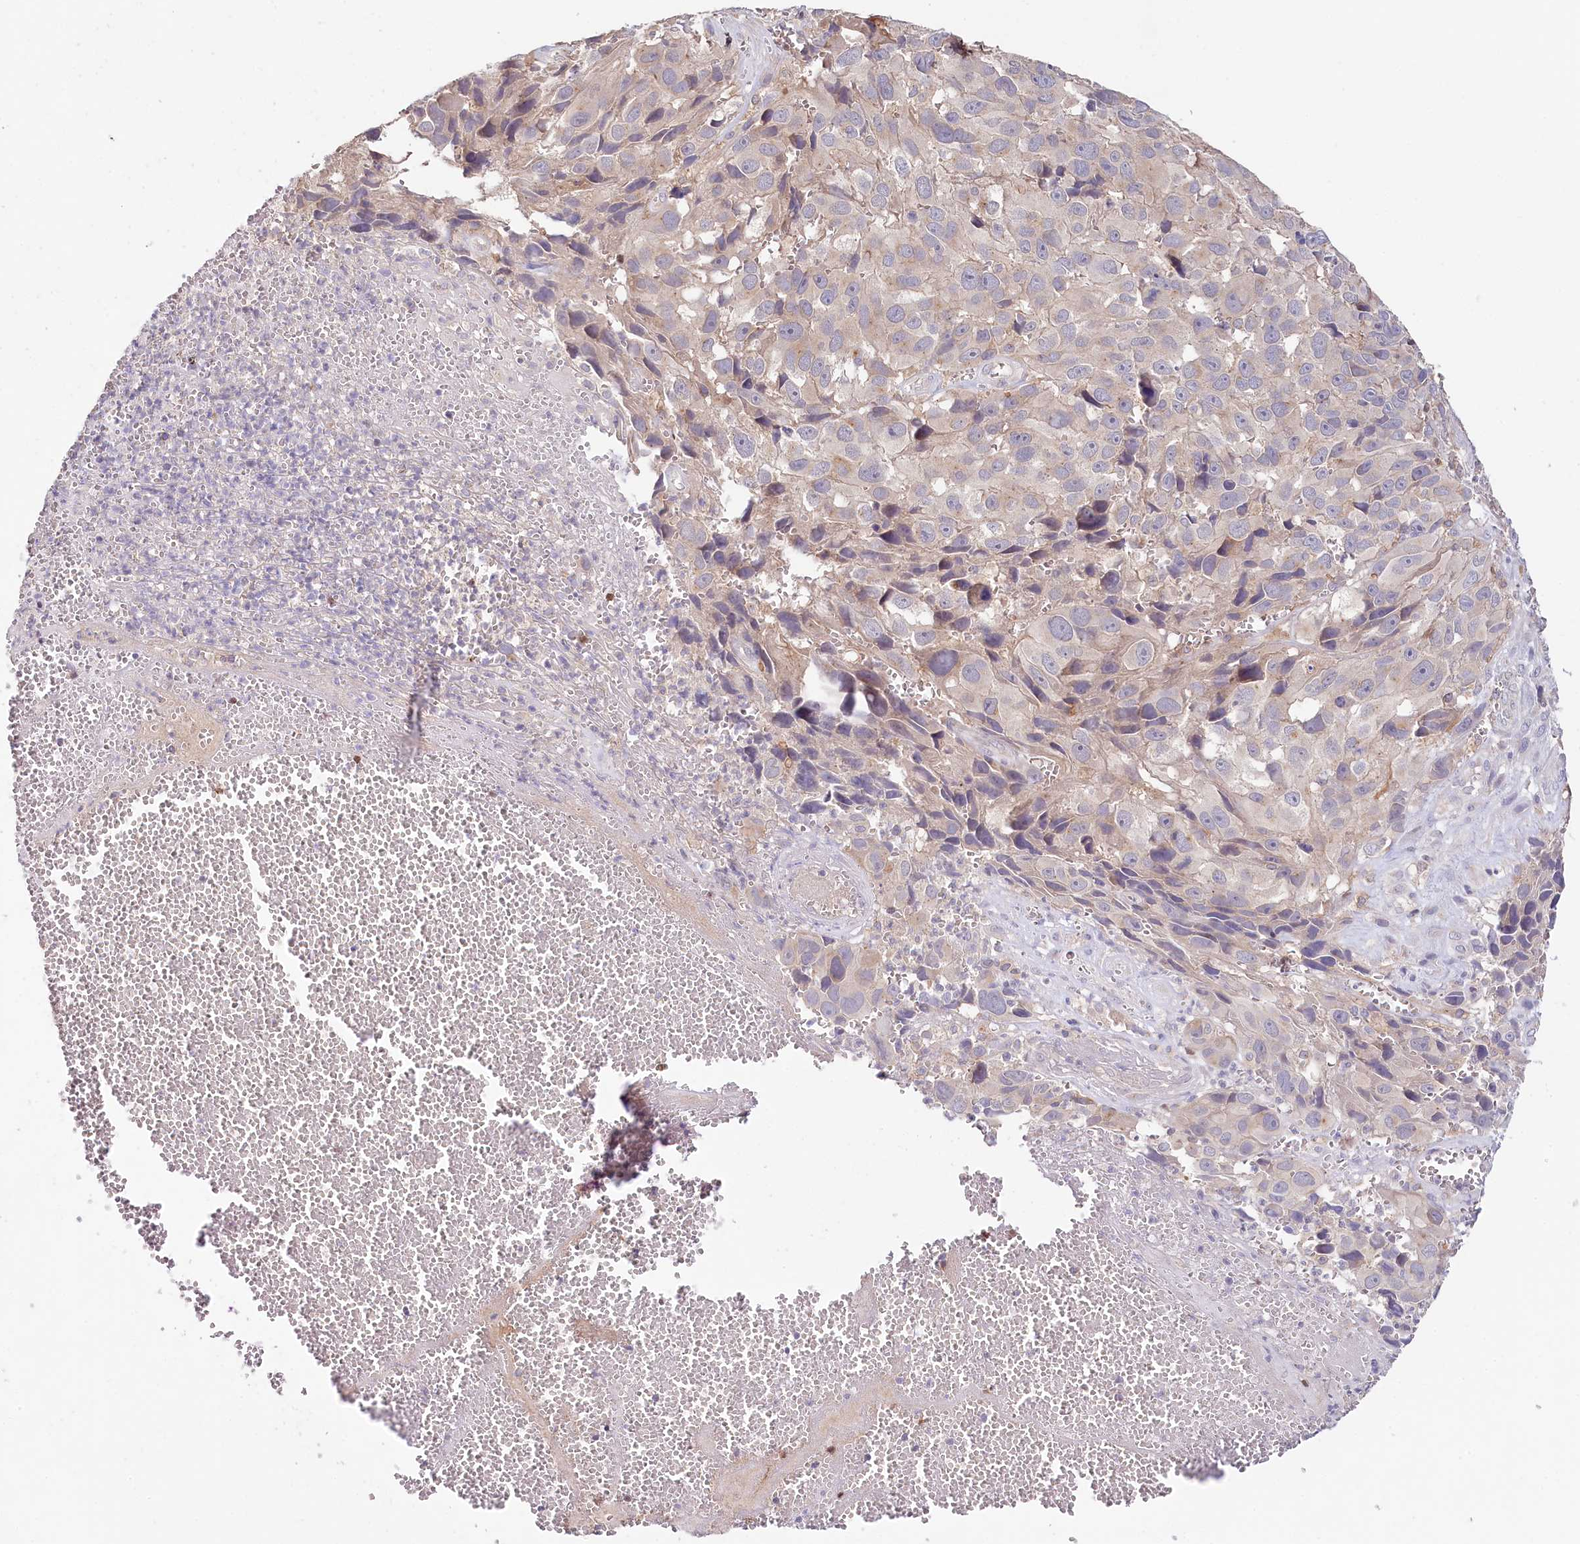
{"staining": {"intensity": "negative", "quantity": "none", "location": "none"}, "tissue": "melanoma", "cell_type": "Tumor cells", "image_type": "cancer", "snomed": [{"axis": "morphology", "description": "Malignant melanoma, NOS"}, {"axis": "topography", "description": "Skin"}], "caption": "Tumor cells show no significant protein staining in melanoma.", "gene": "DAPK1", "patient": {"sex": "male", "age": 84}}